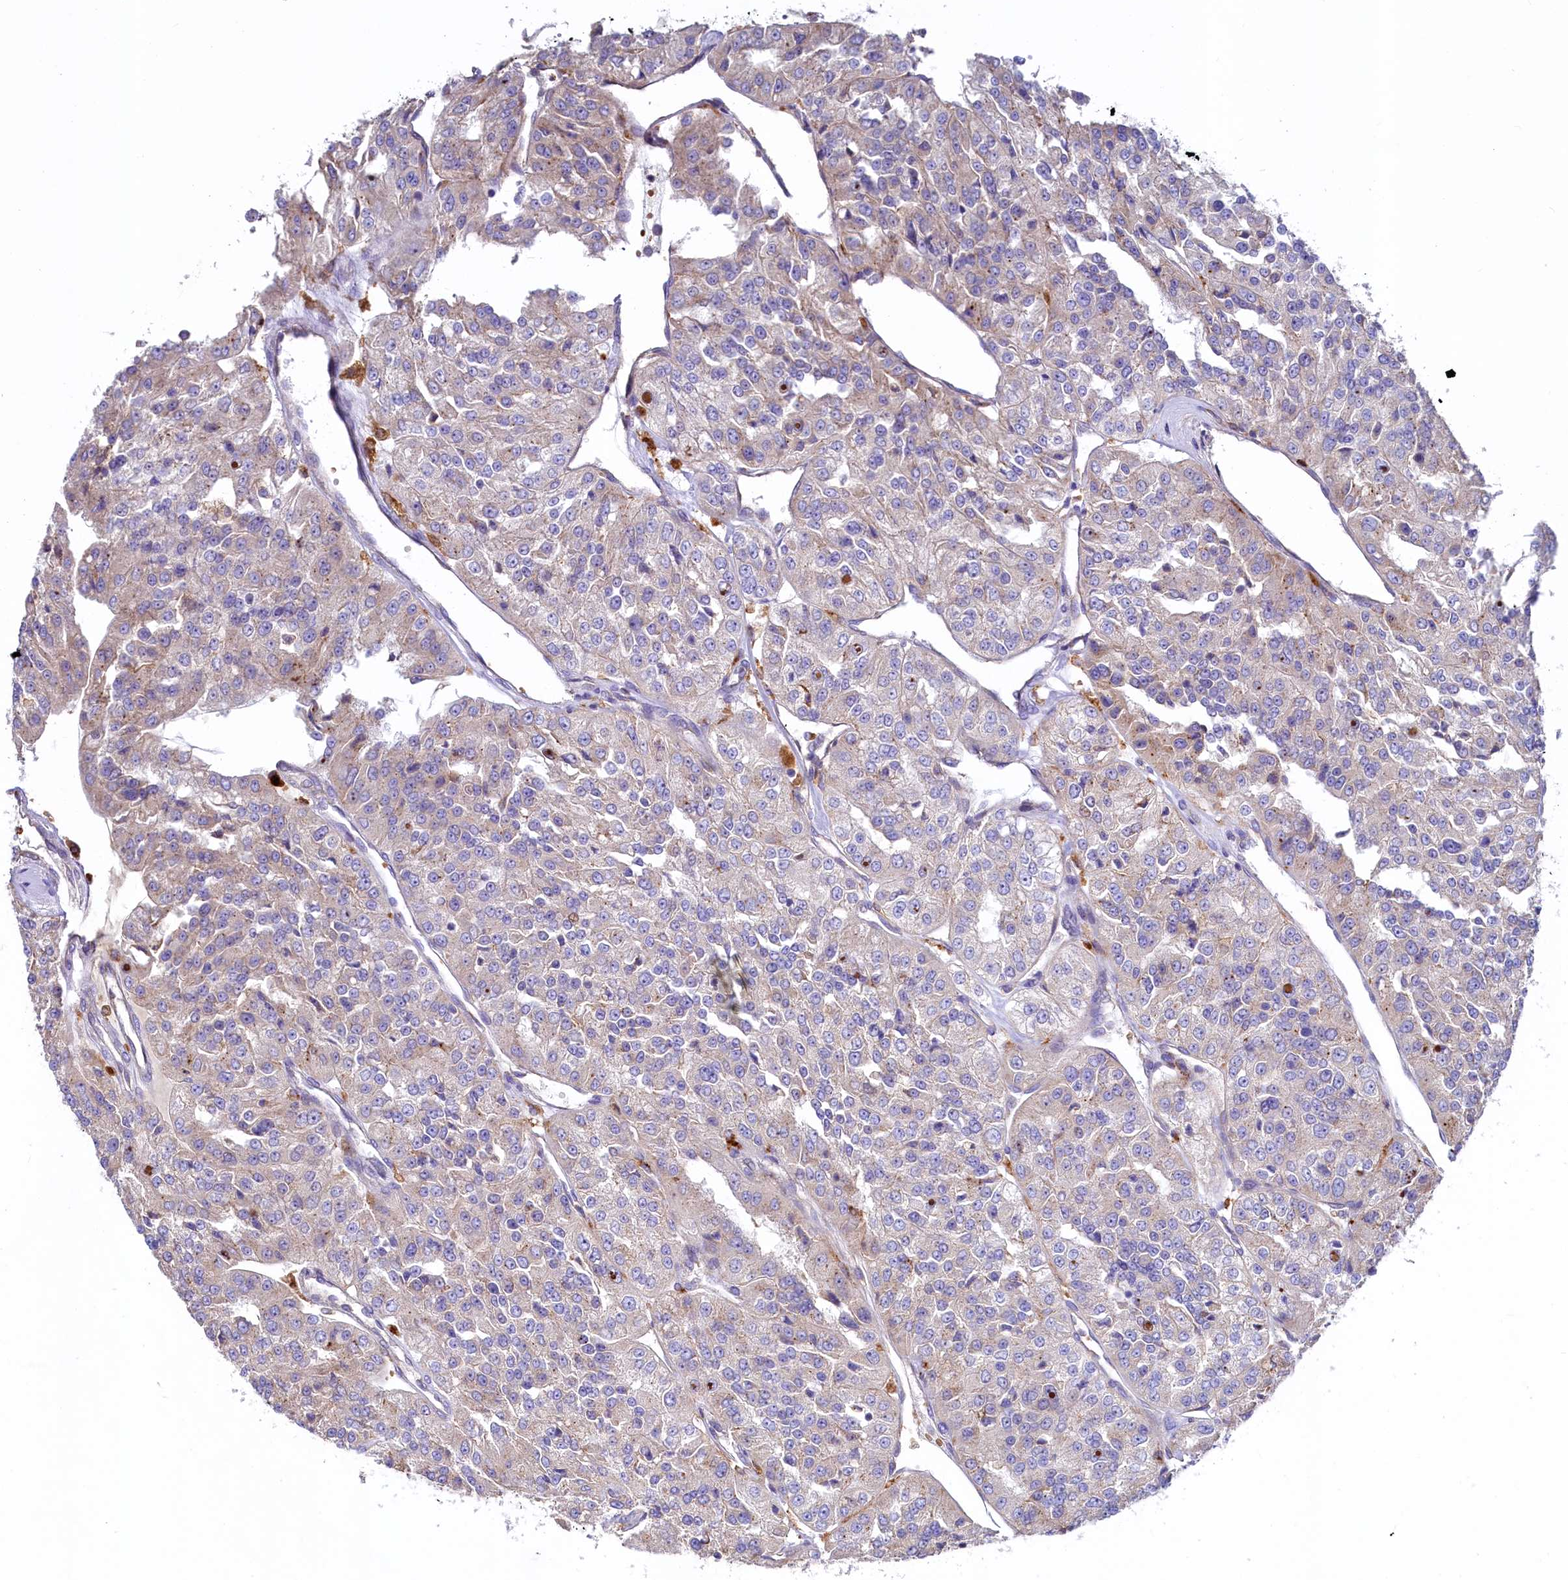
{"staining": {"intensity": "negative", "quantity": "none", "location": "none"}, "tissue": "renal cancer", "cell_type": "Tumor cells", "image_type": "cancer", "snomed": [{"axis": "morphology", "description": "Adenocarcinoma, NOS"}, {"axis": "topography", "description": "Kidney"}], "caption": "There is no significant staining in tumor cells of renal adenocarcinoma.", "gene": "HPS6", "patient": {"sex": "female", "age": 63}}